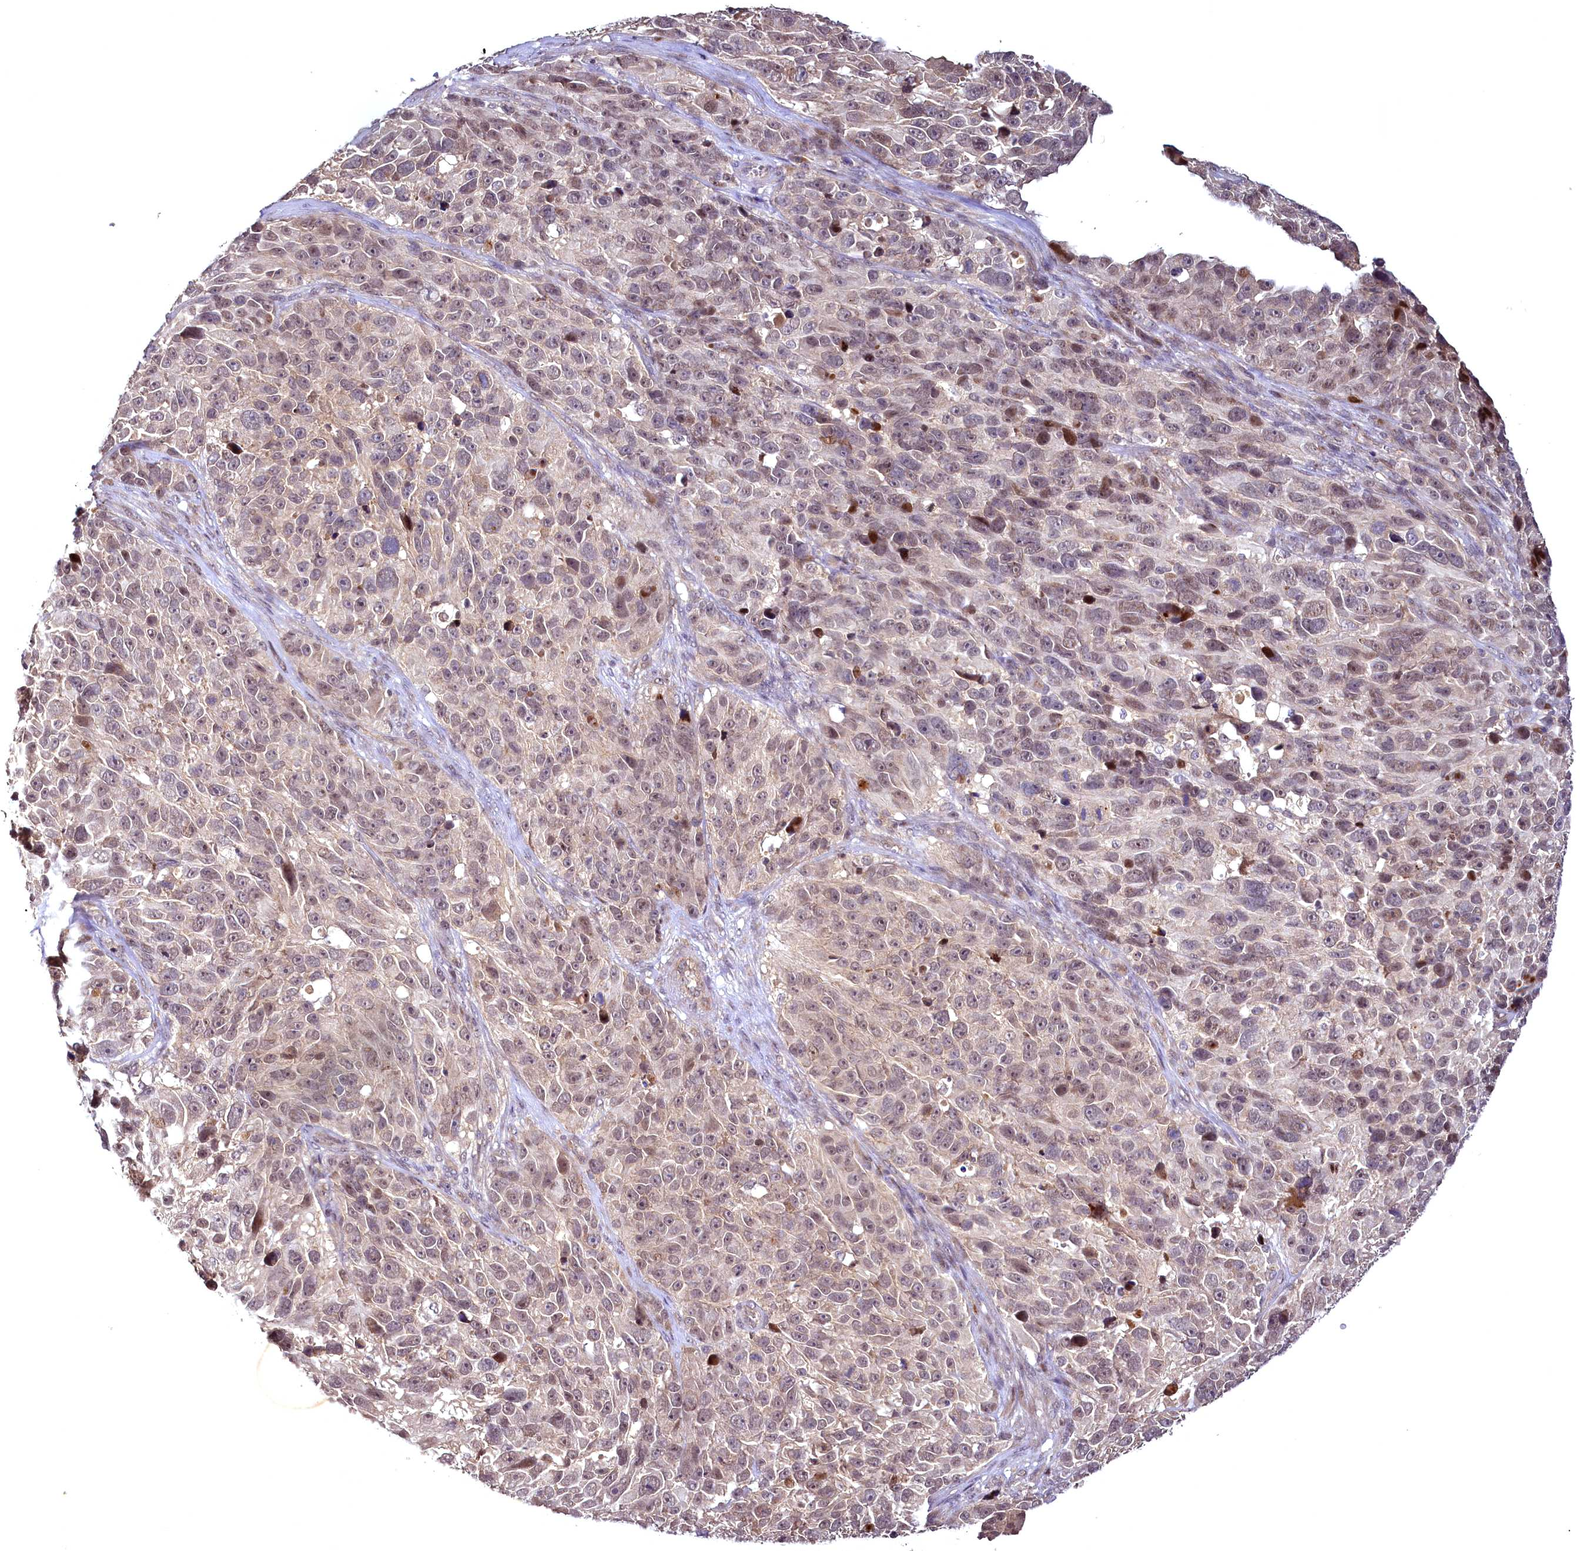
{"staining": {"intensity": "weak", "quantity": "25%-75%", "location": "nuclear"}, "tissue": "melanoma", "cell_type": "Tumor cells", "image_type": "cancer", "snomed": [{"axis": "morphology", "description": "Malignant melanoma, NOS"}, {"axis": "topography", "description": "Skin"}], "caption": "IHC micrograph of human malignant melanoma stained for a protein (brown), which demonstrates low levels of weak nuclear staining in approximately 25%-75% of tumor cells.", "gene": "TMEM39A", "patient": {"sex": "male", "age": 84}}